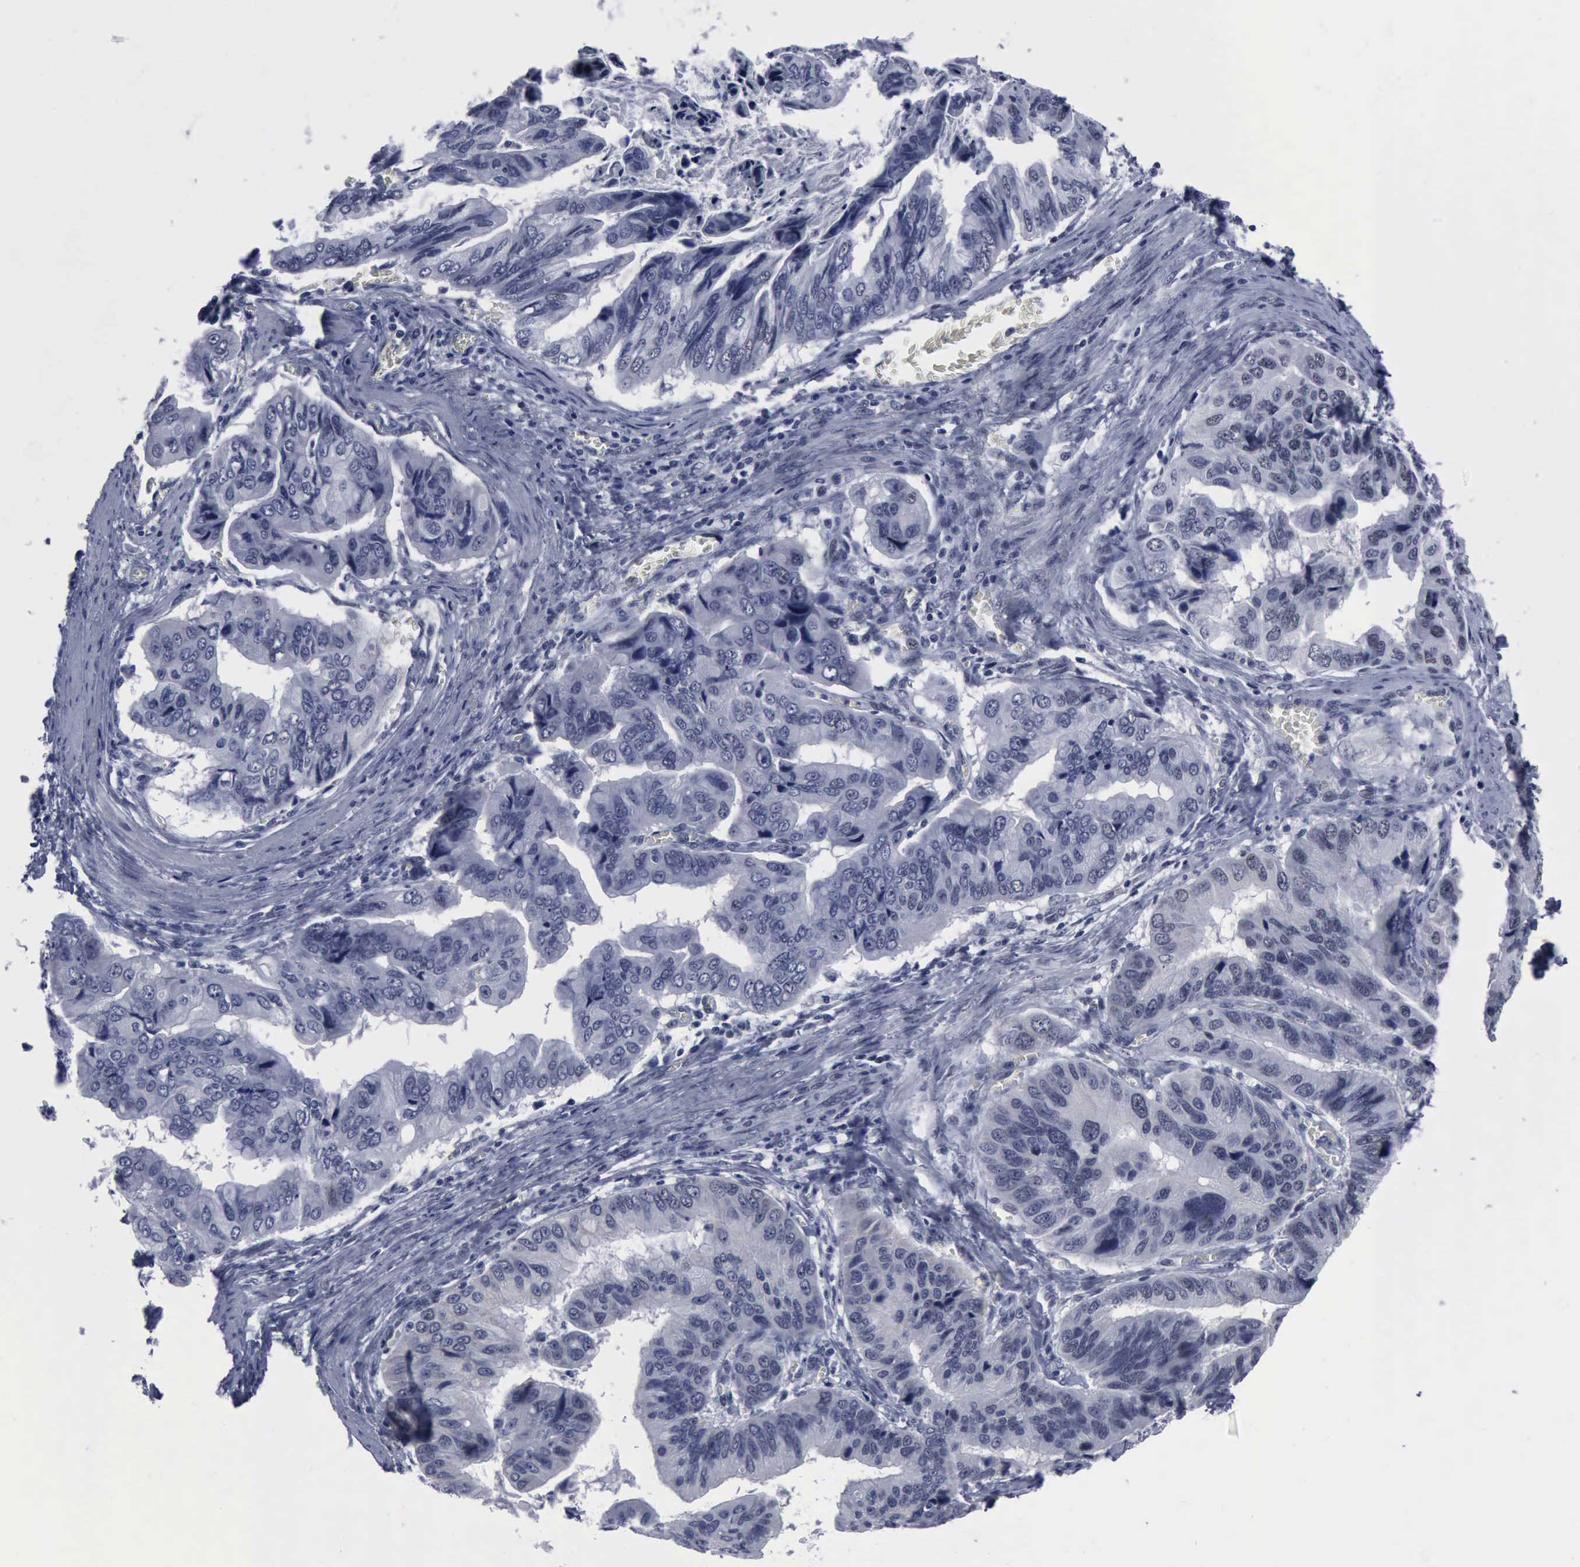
{"staining": {"intensity": "negative", "quantity": "none", "location": "none"}, "tissue": "stomach cancer", "cell_type": "Tumor cells", "image_type": "cancer", "snomed": [{"axis": "morphology", "description": "Adenocarcinoma, NOS"}, {"axis": "topography", "description": "Stomach, upper"}], "caption": "Stomach adenocarcinoma was stained to show a protein in brown. There is no significant positivity in tumor cells. (DAB (3,3'-diaminobenzidine) immunohistochemistry, high magnification).", "gene": "BRD1", "patient": {"sex": "male", "age": 80}}